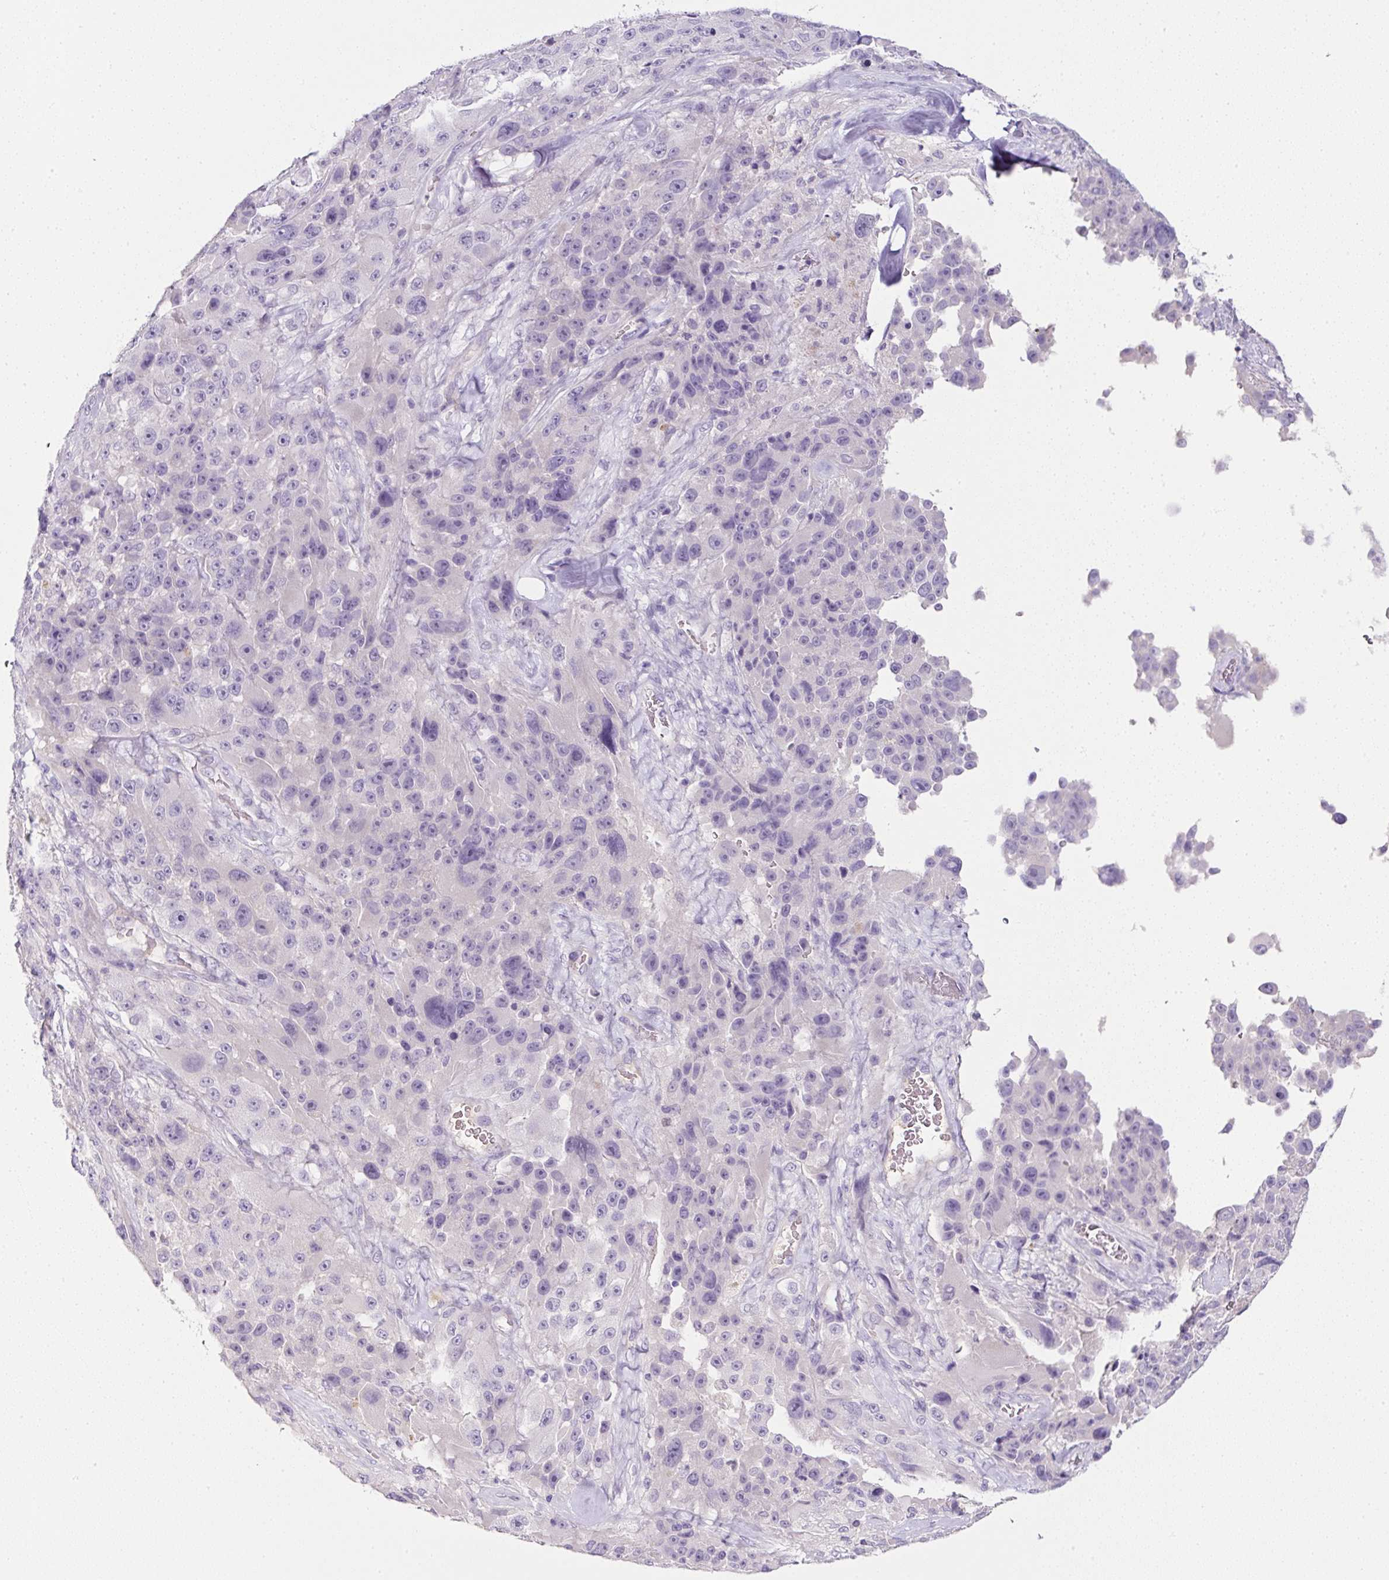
{"staining": {"intensity": "negative", "quantity": "none", "location": "none"}, "tissue": "melanoma", "cell_type": "Tumor cells", "image_type": "cancer", "snomed": [{"axis": "morphology", "description": "Malignant melanoma, Metastatic site"}, {"axis": "topography", "description": "Lymph node"}], "caption": "An immunohistochemistry photomicrograph of malignant melanoma (metastatic site) is shown. There is no staining in tumor cells of malignant melanoma (metastatic site).", "gene": "OR14A2", "patient": {"sex": "male", "age": 62}}